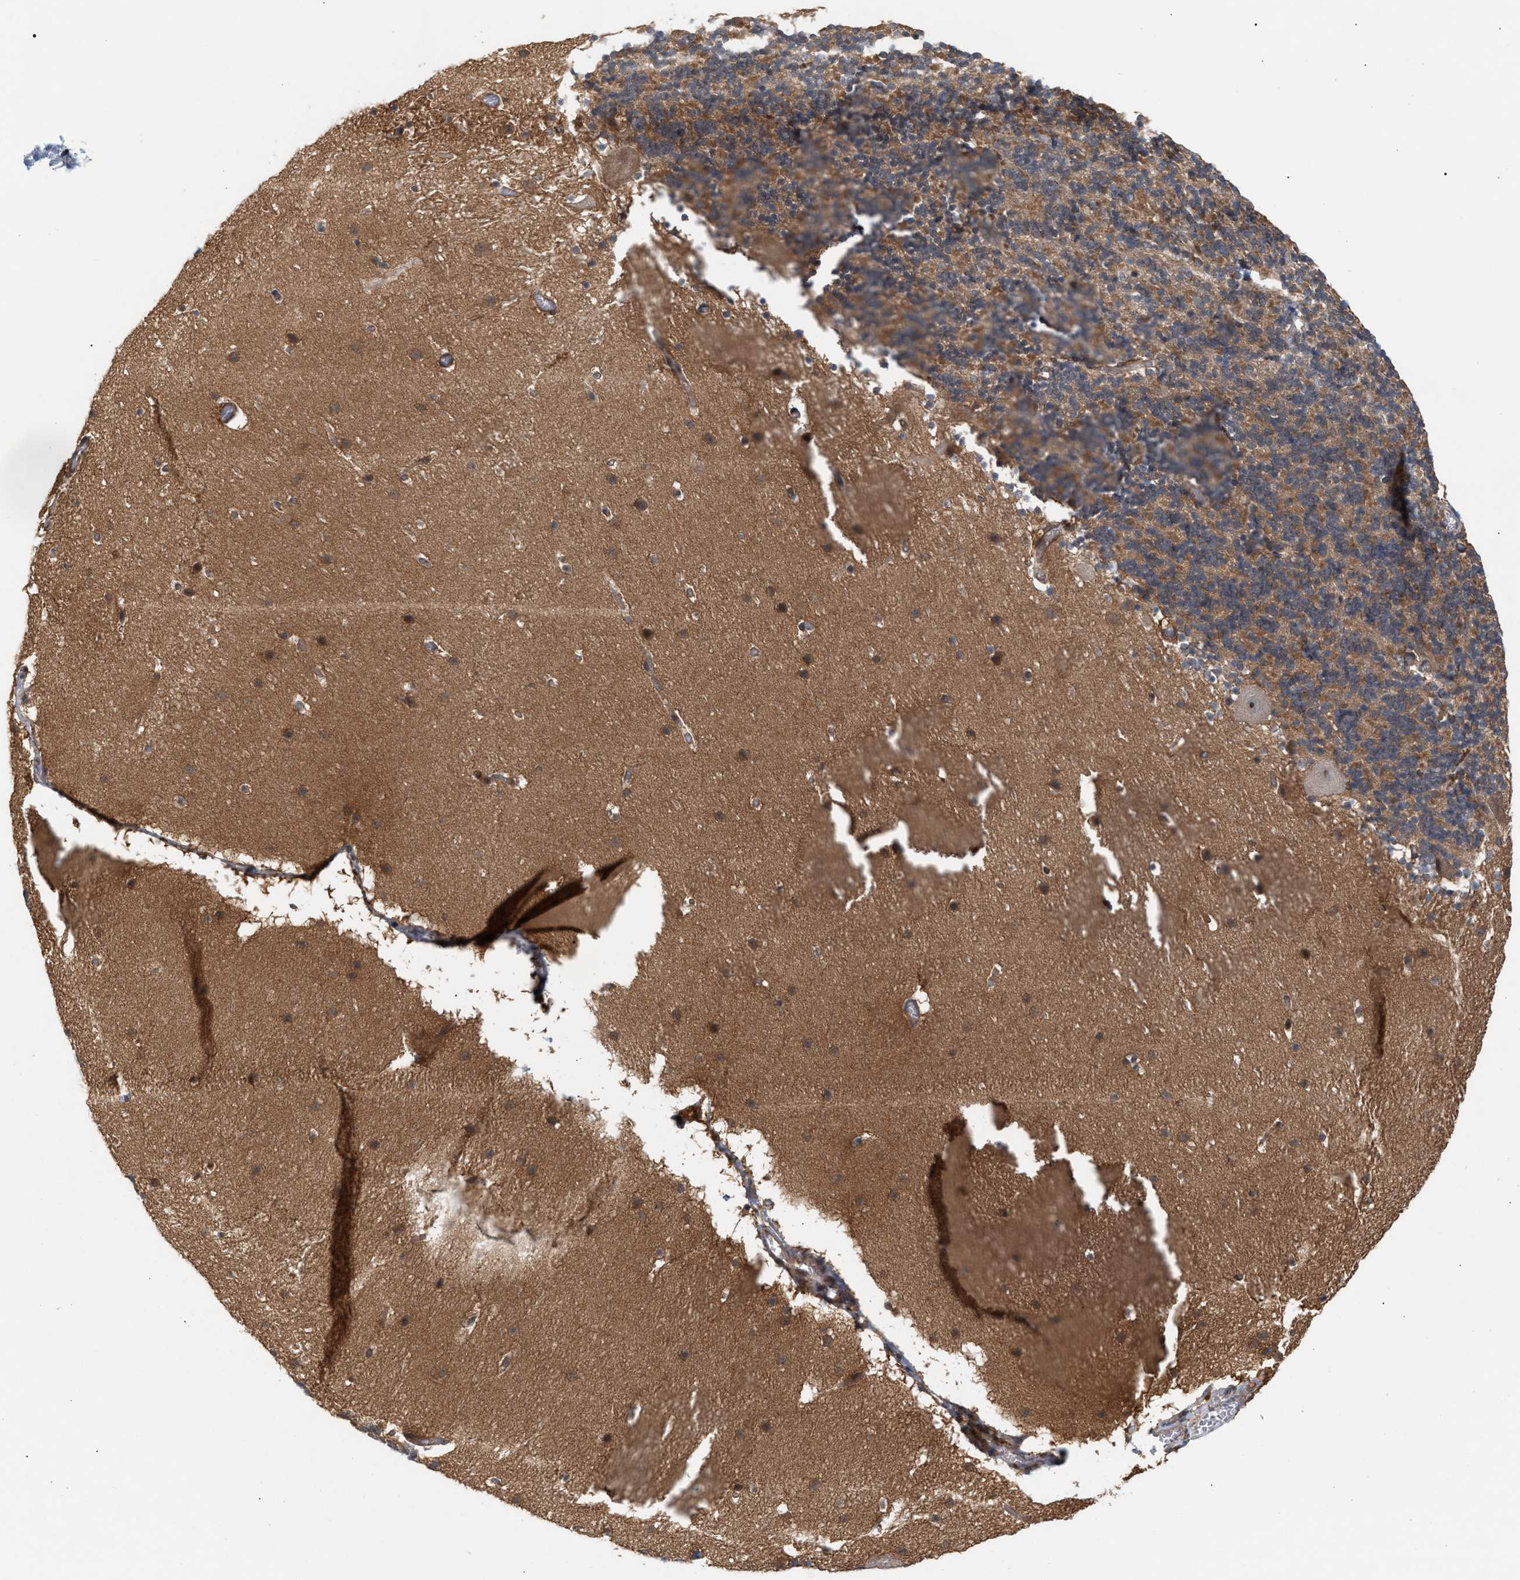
{"staining": {"intensity": "moderate", "quantity": ">75%", "location": "cytoplasmic/membranous"}, "tissue": "cerebellum", "cell_type": "Cells in granular layer", "image_type": "normal", "snomed": [{"axis": "morphology", "description": "Normal tissue, NOS"}, {"axis": "topography", "description": "Cerebellum"}], "caption": "A high-resolution photomicrograph shows immunohistochemistry (IHC) staining of unremarkable cerebellum, which shows moderate cytoplasmic/membranous positivity in approximately >75% of cells in granular layer.", "gene": "GLOD4", "patient": {"sex": "male", "age": 45}}